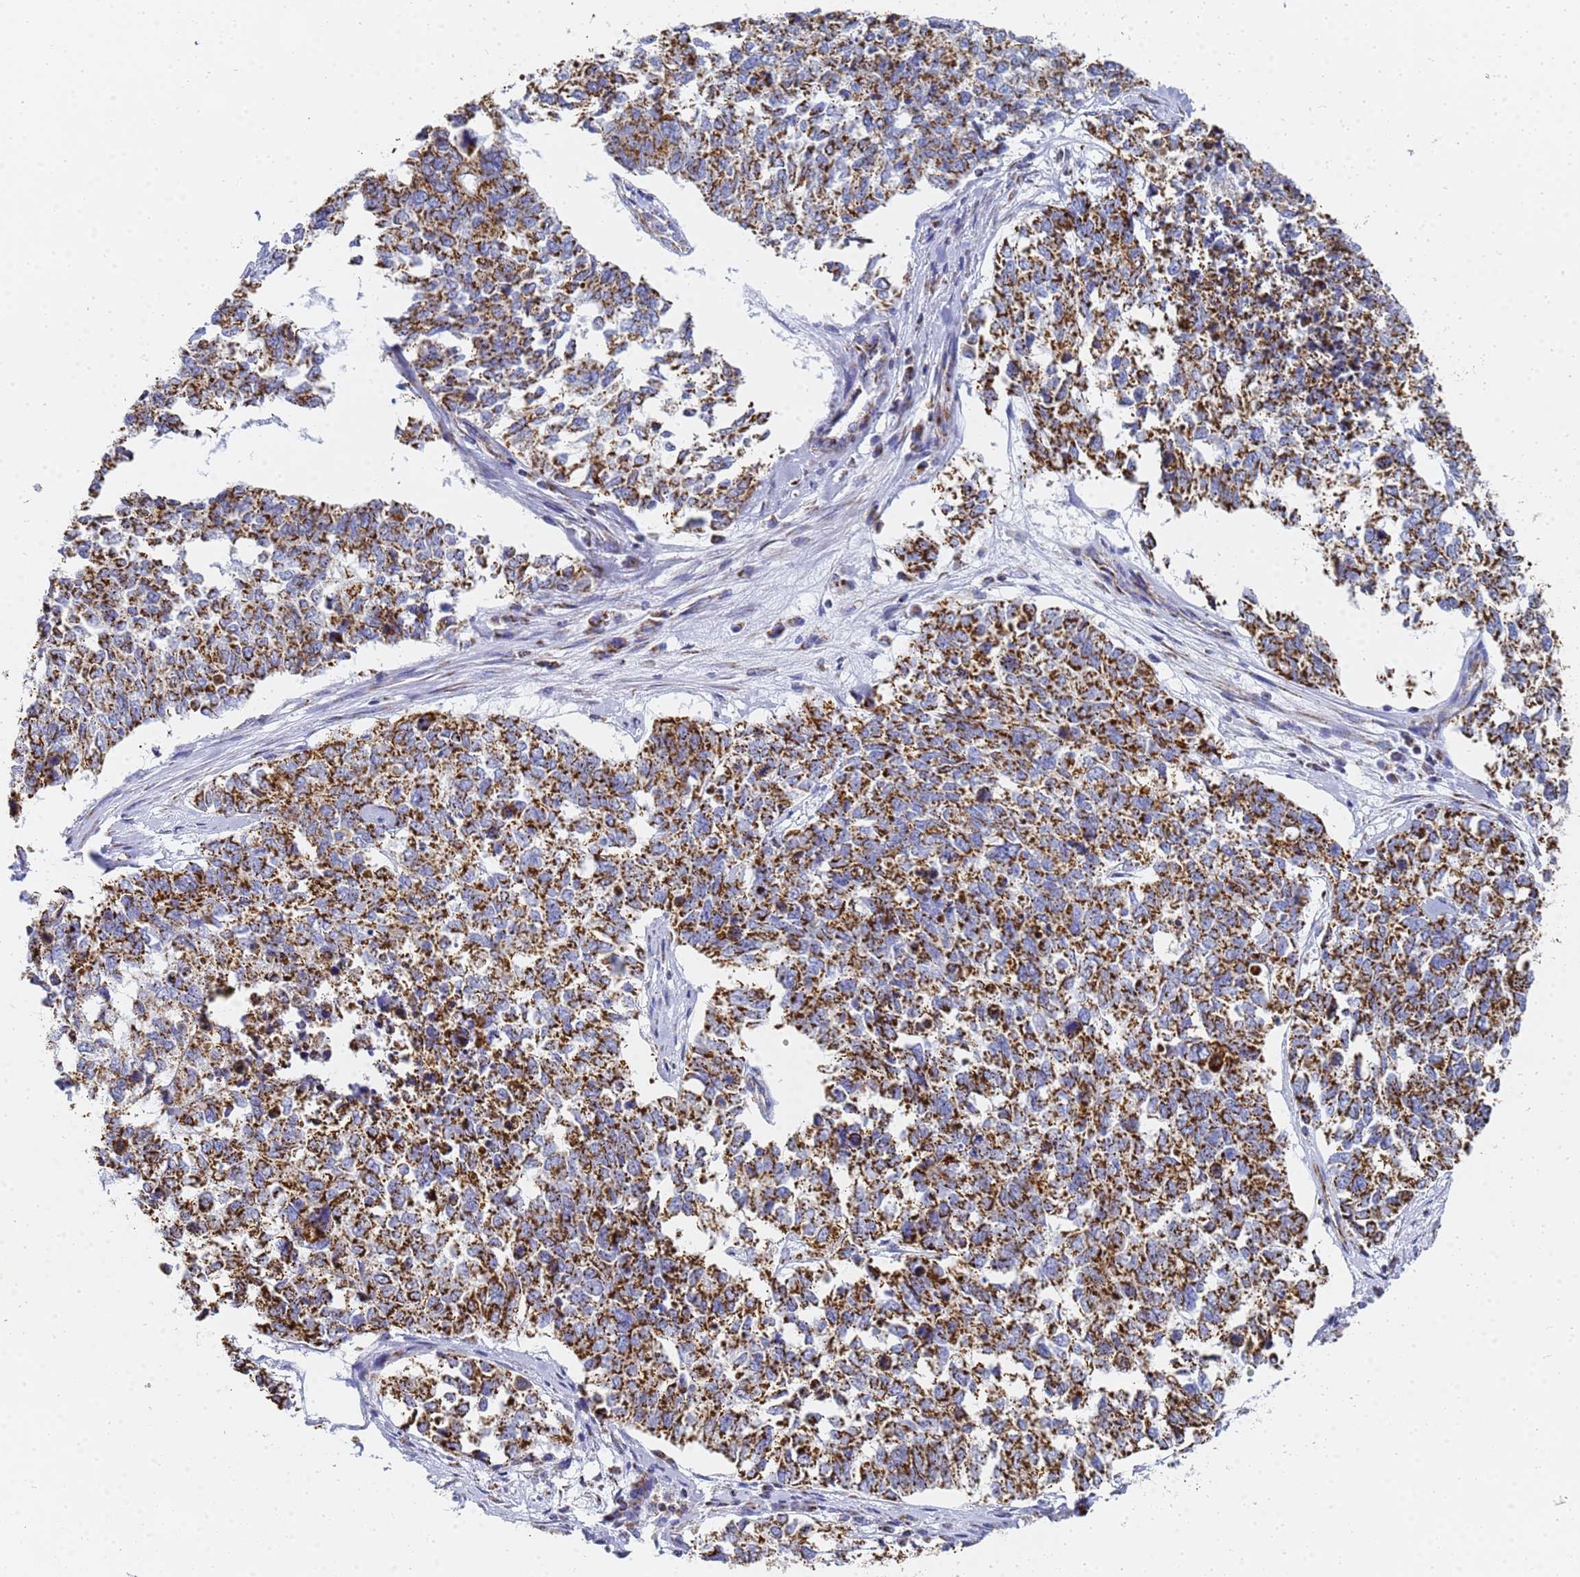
{"staining": {"intensity": "strong", "quantity": ">75%", "location": "cytoplasmic/membranous"}, "tissue": "cervical cancer", "cell_type": "Tumor cells", "image_type": "cancer", "snomed": [{"axis": "morphology", "description": "Squamous cell carcinoma, NOS"}, {"axis": "topography", "description": "Cervix"}], "caption": "Tumor cells demonstrate high levels of strong cytoplasmic/membranous staining in approximately >75% of cells in human cervical cancer. The staining is performed using DAB brown chromogen to label protein expression. The nuclei are counter-stained blue using hematoxylin.", "gene": "CNIH4", "patient": {"sex": "female", "age": 63}}